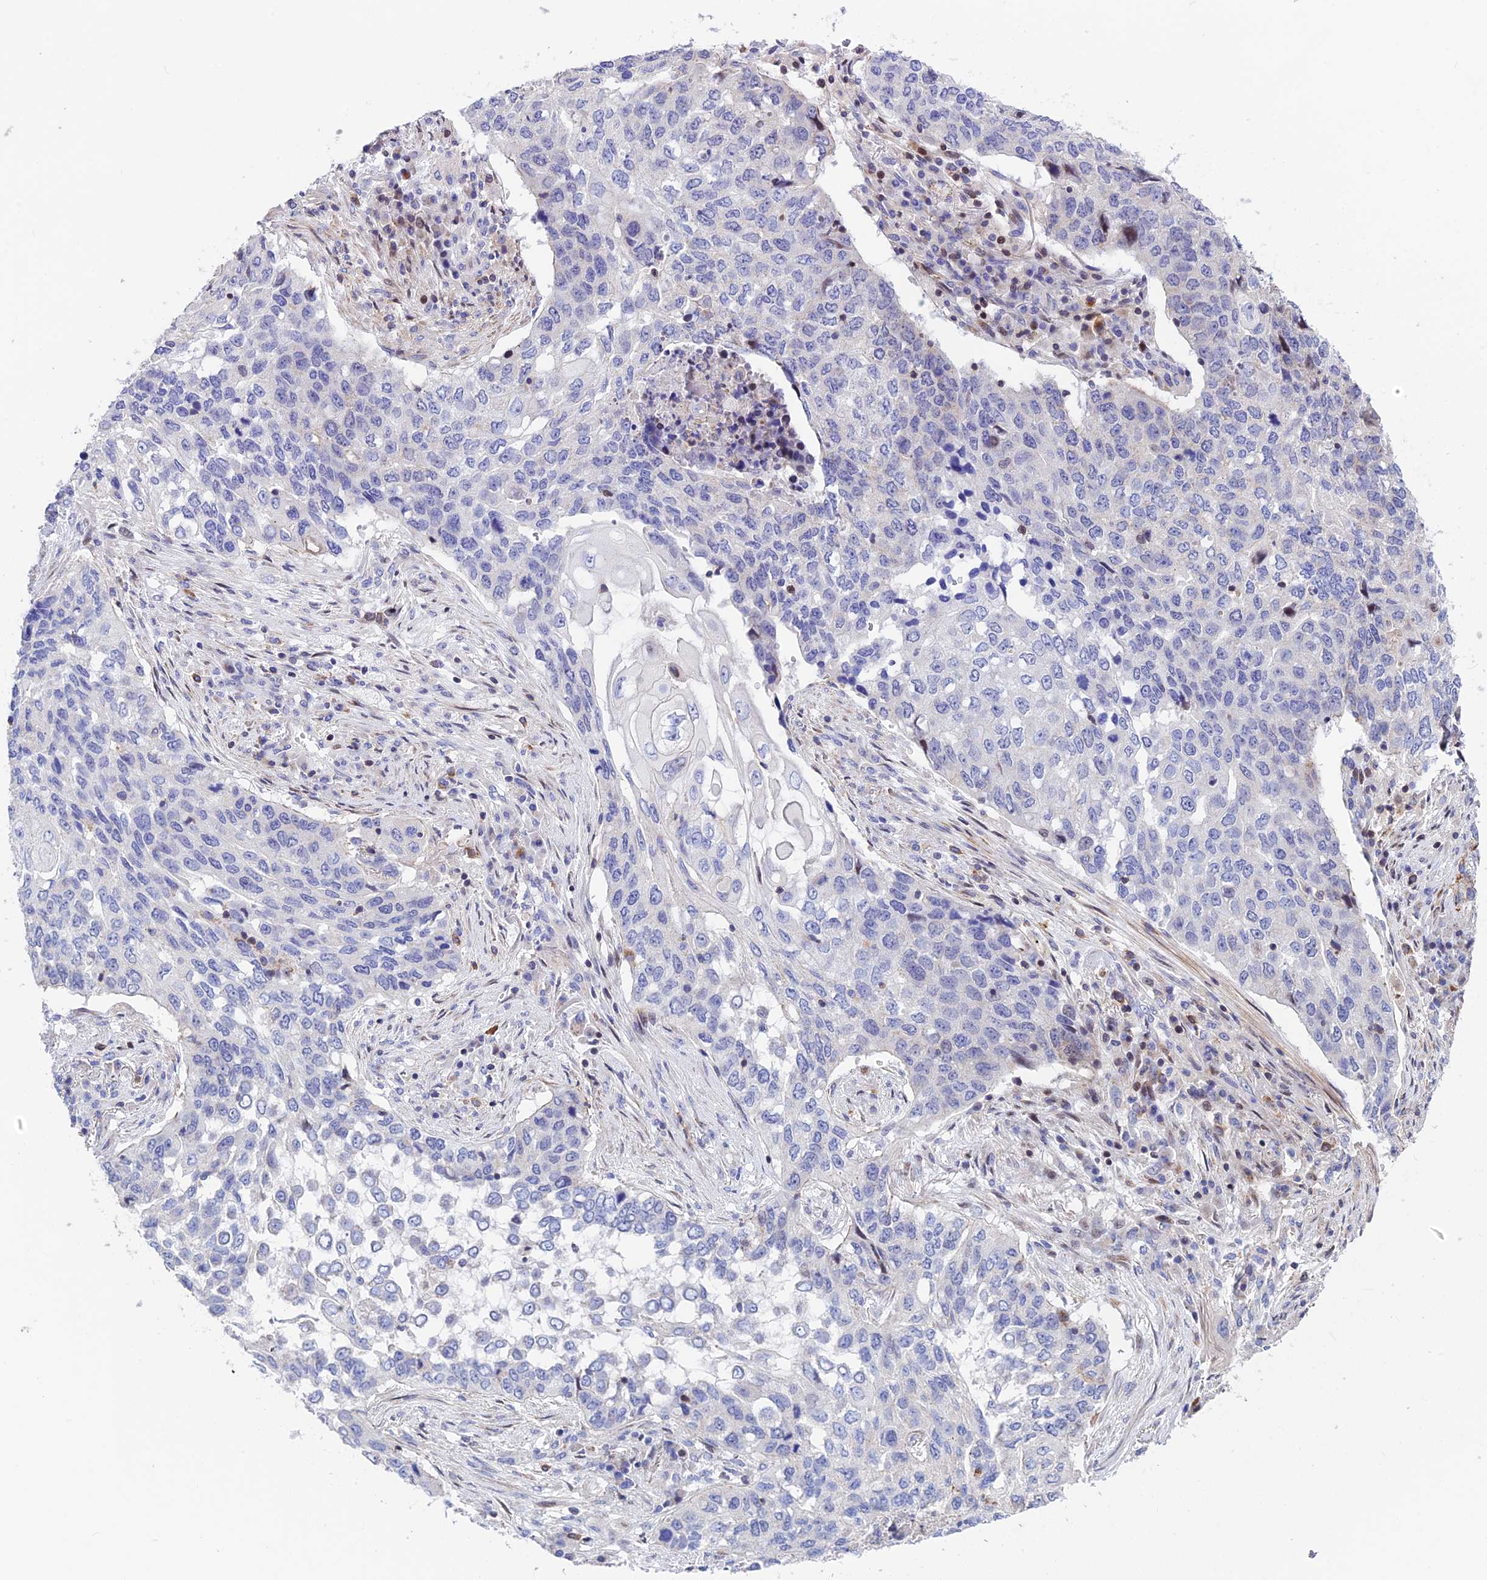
{"staining": {"intensity": "negative", "quantity": "none", "location": "none"}, "tissue": "lung cancer", "cell_type": "Tumor cells", "image_type": "cancer", "snomed": [{"axis": "morphology", "description": "Squamous cell carcinoma, NOS"}, {"axis": "topography", "description": "Lung"}], "caption": "High power microscopy photomicrograph of an immunohistochemistry (IHC) micrograph of lung cancer, revealing no significant expression in tumor cells.", "gene": "PRIM1", "patient": {"sex": "female", "age": 63}}